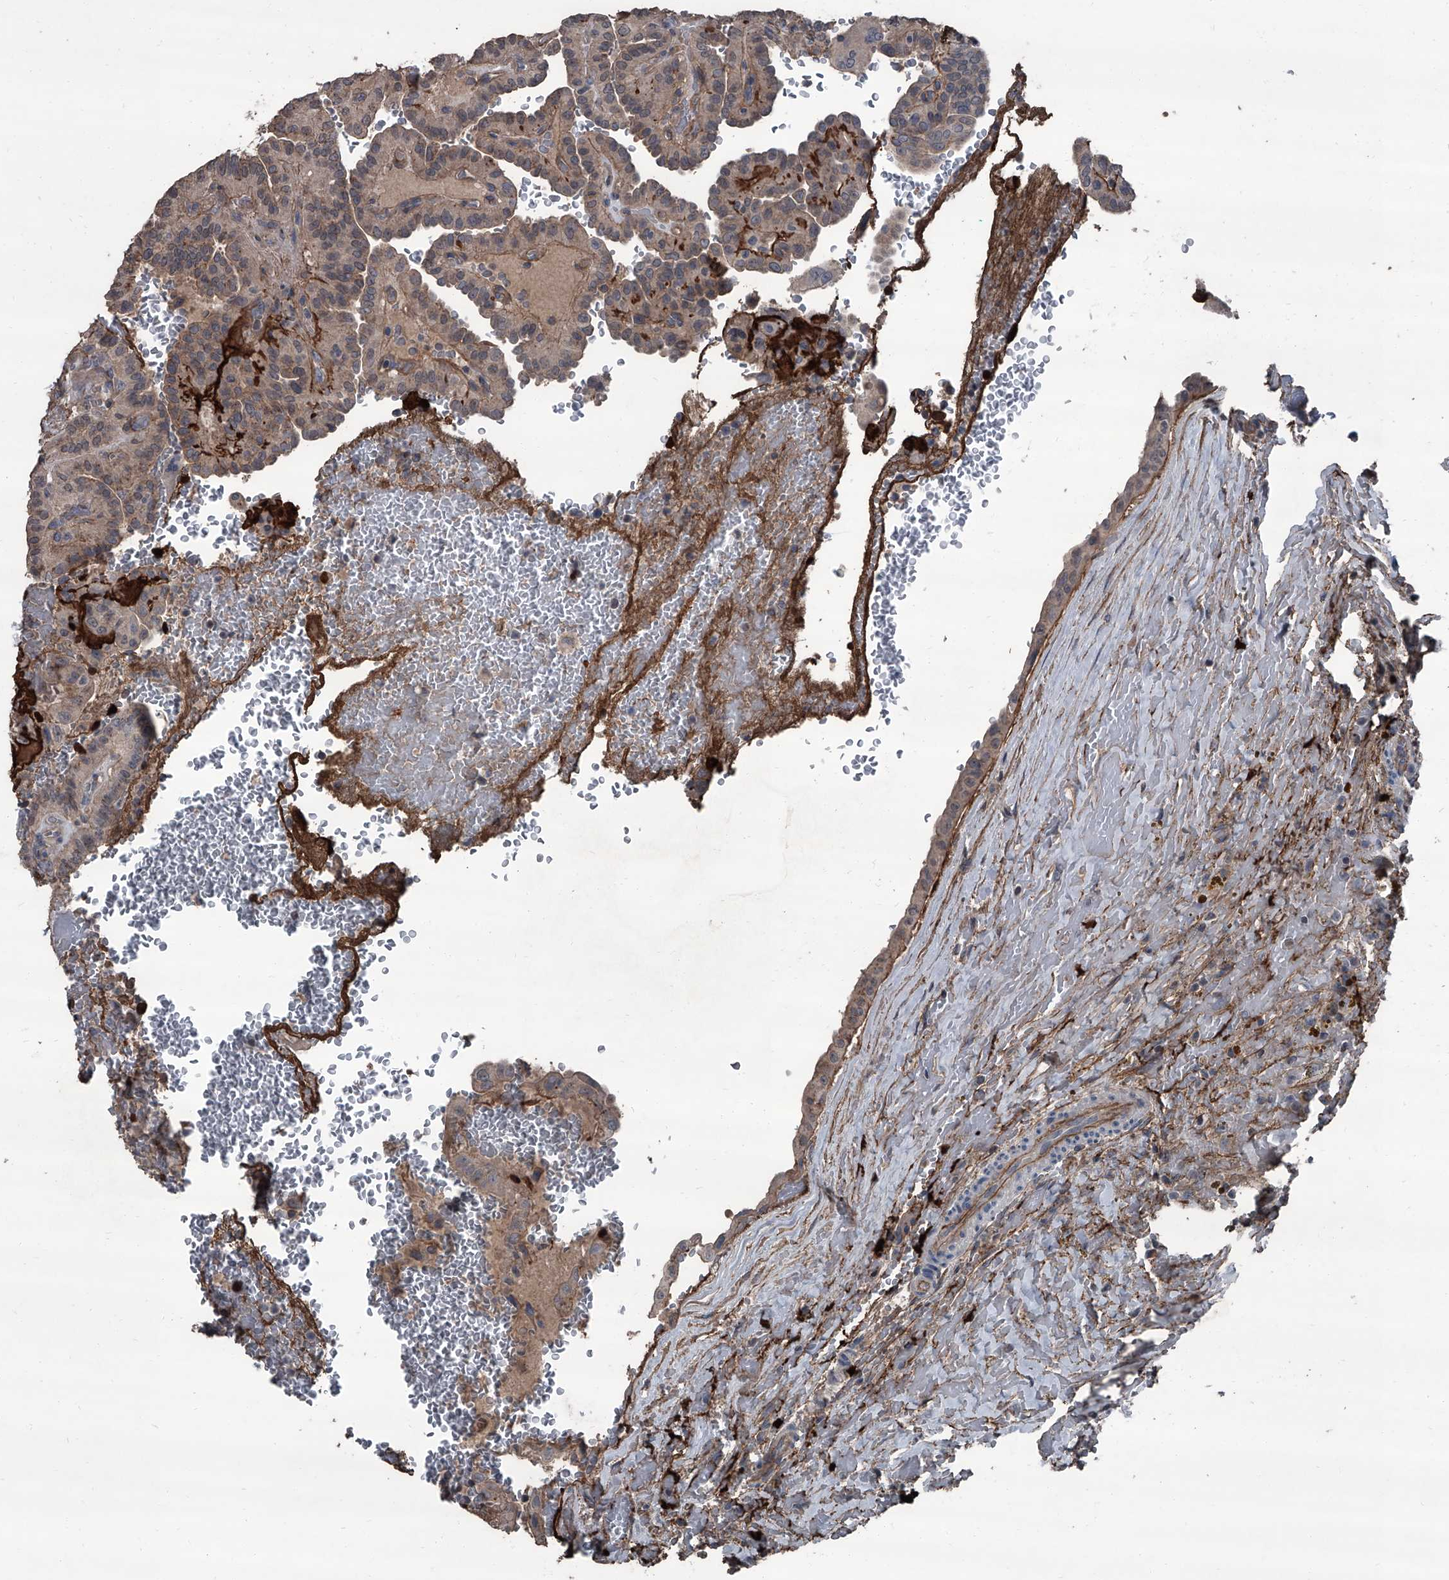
{"staining": {"intensity": "weak", "quantity": ">75%", "location": "cytoplasmic/membranous"}, "tissue": "thyroid cancer", "cell_type": "Tumor cells", "image_type": "cancer", "snomed": [{"axis": "morphology", "description": "Papillary adenocarcinoma, NOS"}, {"axis": "topography", "description": "Thyroid gland"}], "caption": "Thyroid papillary adenocarcinoma stained with DAB (3,3'-diaminobenzidine) immunohistochemistry displays low levels of weak cytoplasmic/membranous positivity in about >75% of tumor cells.", "gene": "OARD1", "patient": {"sex": "male", "age": 77}}